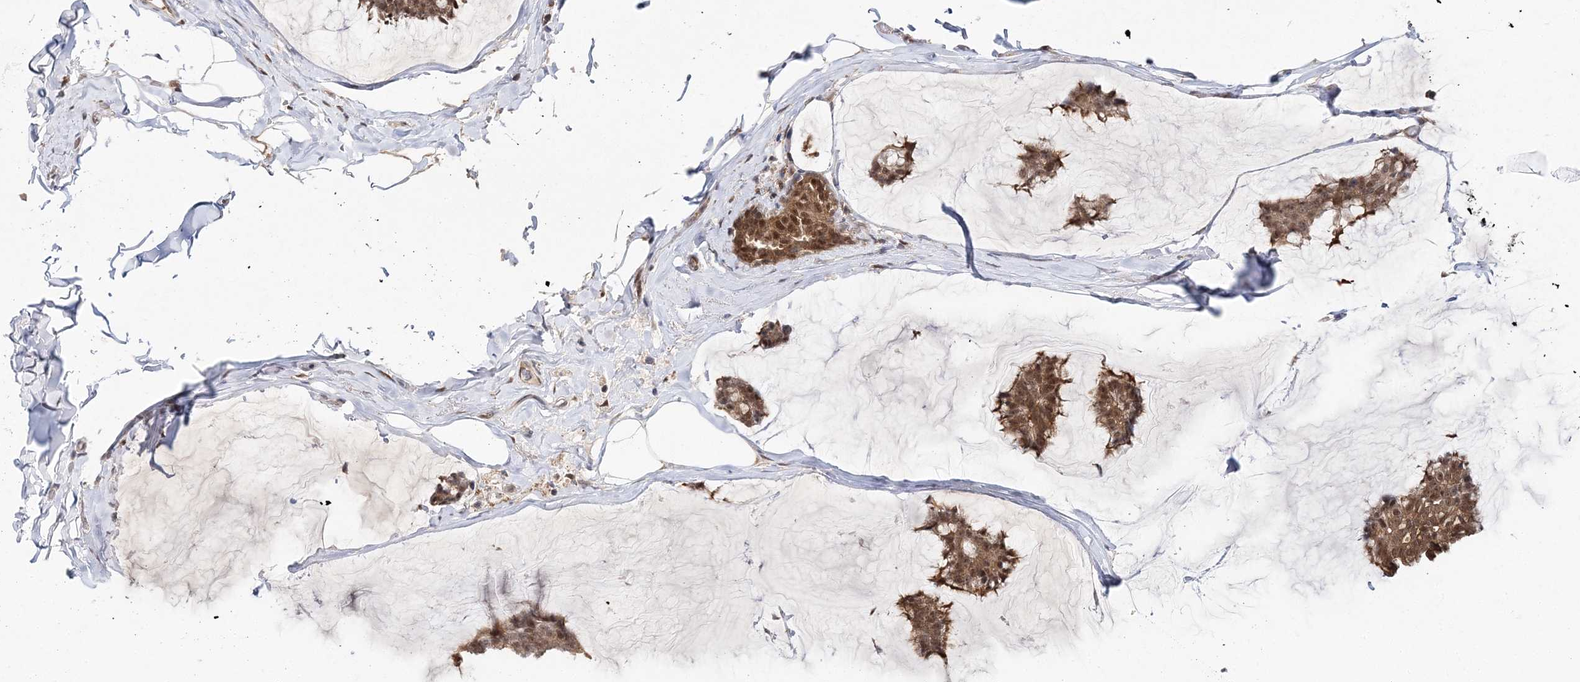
{"staining": {"intensity": "moderate", "quantity": ">75%", "location": "cytoplasmic/membranous,nuclear"}, "tissue": "breast cancer", "cell_type": "Tumor cells", "image_type": "cancer", "snomed": [{"axis": "morphology", "description": "Duct carcinoma"}, {"axis": "topography", "description": "Breast"}], "caption": "Protein staining of breast cancer (infiltrating ductal carcinoma) tissue exhibits moderate cytoplasmic/membranous and nuclear positivity in approximately >75% of tumor cells. (Stains: DAB in brown, nuclei in blue, Microscopy: brightfield microscopy at high magnification).", "gene": "NIF3L1", "patient": {"sex": "female", "age": 93}}